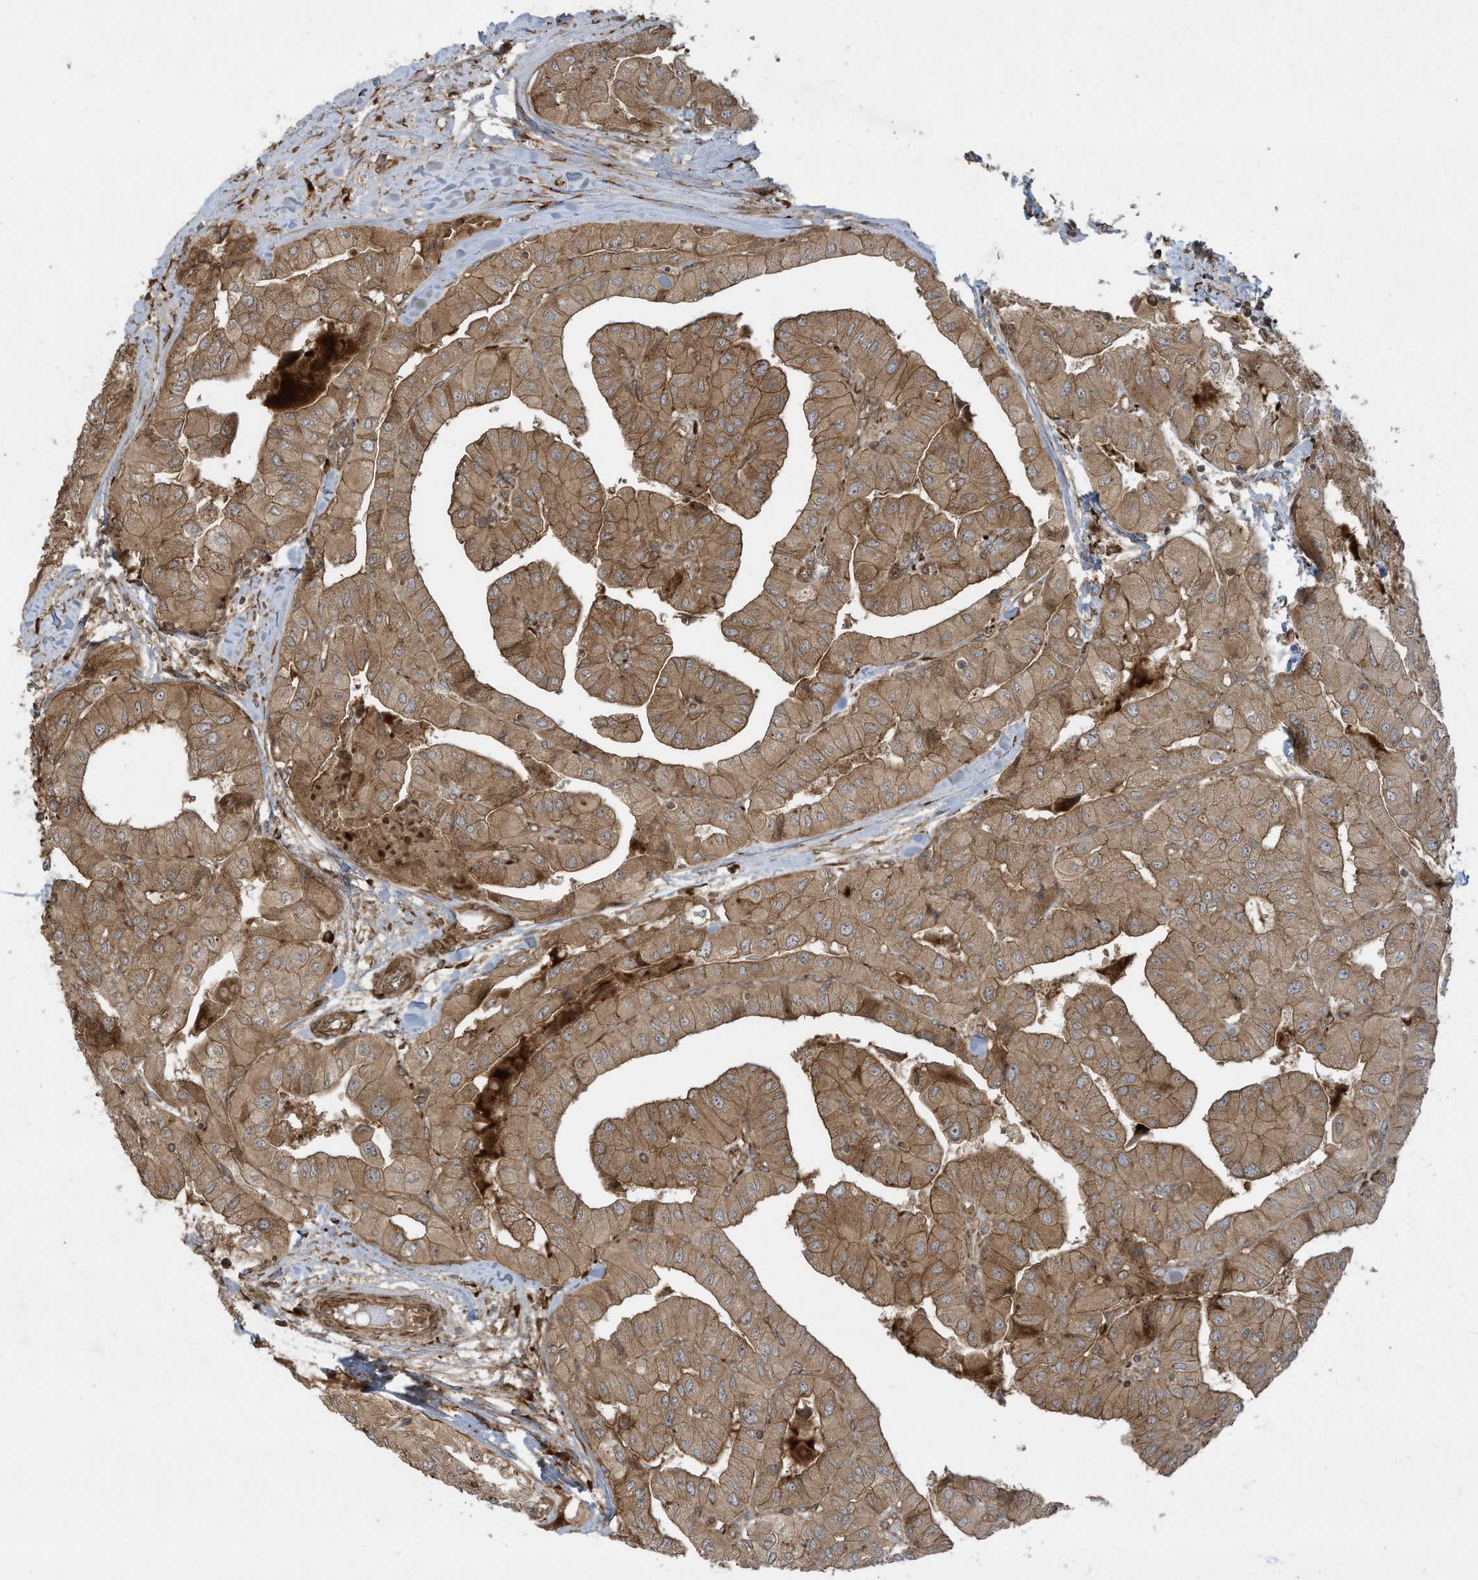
{"staining": {"intensity": "moderate", "quantity": ">75%", "location": "cytoplasmic/membranous"}, "tissue": "thyroid cancer", "cell_type": "Tumor cells", "image_type": "cancer", "snomed": [{"axis": "morphology", "description": "Papillary adenocarcinoma, NOS"}, {"axis": "topography", "description": "Thyroid gland"}], "caption": "IHC staining of papillary adenocarcinoma (thyroid), which exhibits medium levels of moderate cytoplasmic/membranous positivity in about >75% of tumor cells indicating moderate cytoplasmic/membranous protein positivity. The staining was performed using DAB (3,3'-diaminobenzidine) (brown) for protein detection and nuclei were counterstained in hematoxylin (blue).", "gene": "DDIT4", "patient": {"sex": "female", "age": 59}}